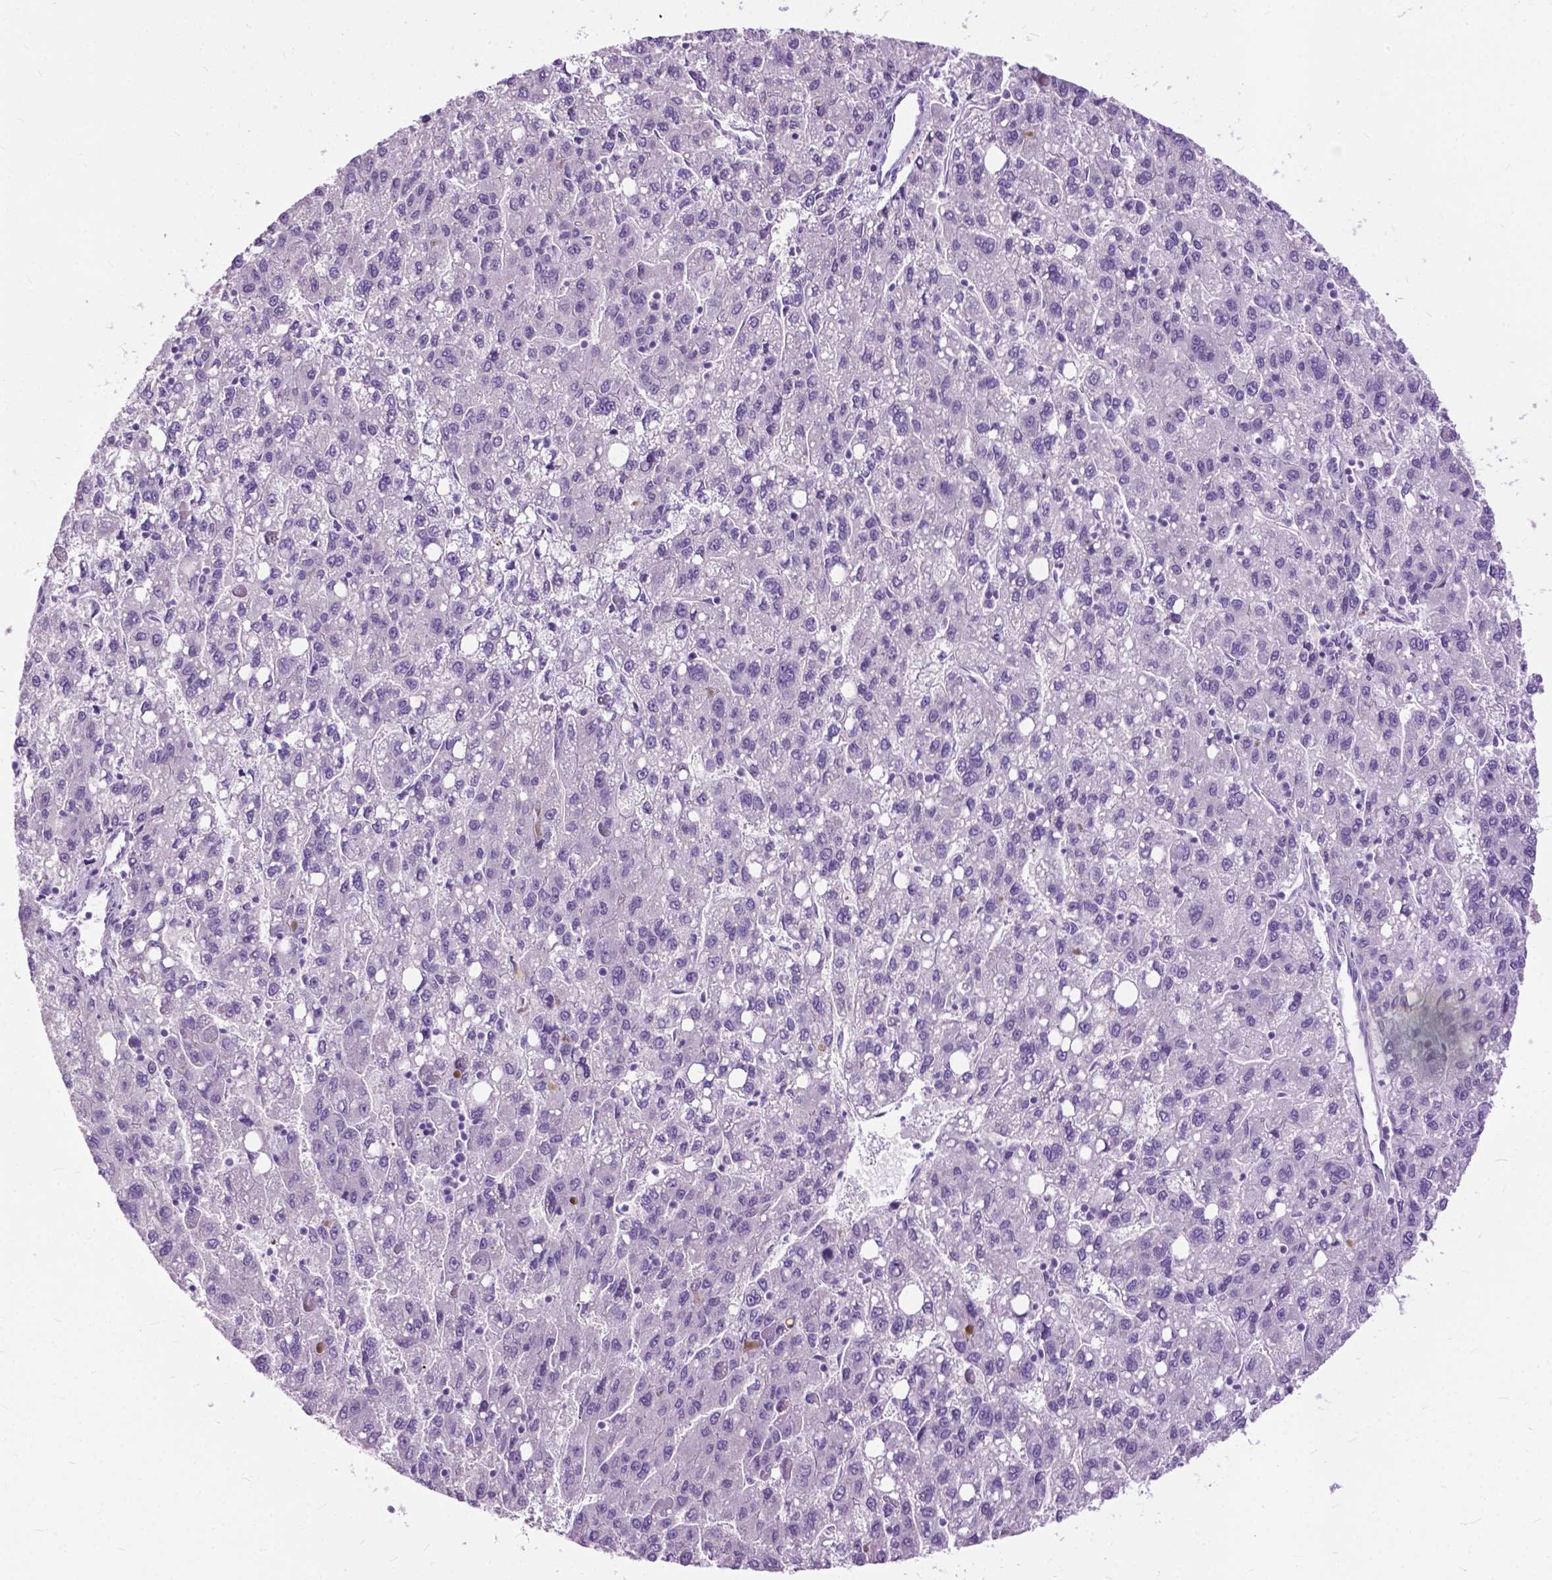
{"staining": {"intensity": "negative", "quantity": "none", "location": "none"}, "tissue": "liver cancer", "cell_type": "Tumor cells", "image_type": "cancer", "snomed": [{"axis": "morphology", "description": "Carcinoma, Hepatocellular, NOS"}, {"axis": "topography", "description": "Liver"}], "caption": "An immunohistochemistry (IHC) photomicrograph of hepatocellular carcinoma (liver) is shown. There is no staining in tumor cells of hepatocellular carcinoma (liver). (Immunohistochemistry, brightfield microscopy, high magnification).", "gene": "GPR37L1", "patient": {"sex": "female", "age": 82}}